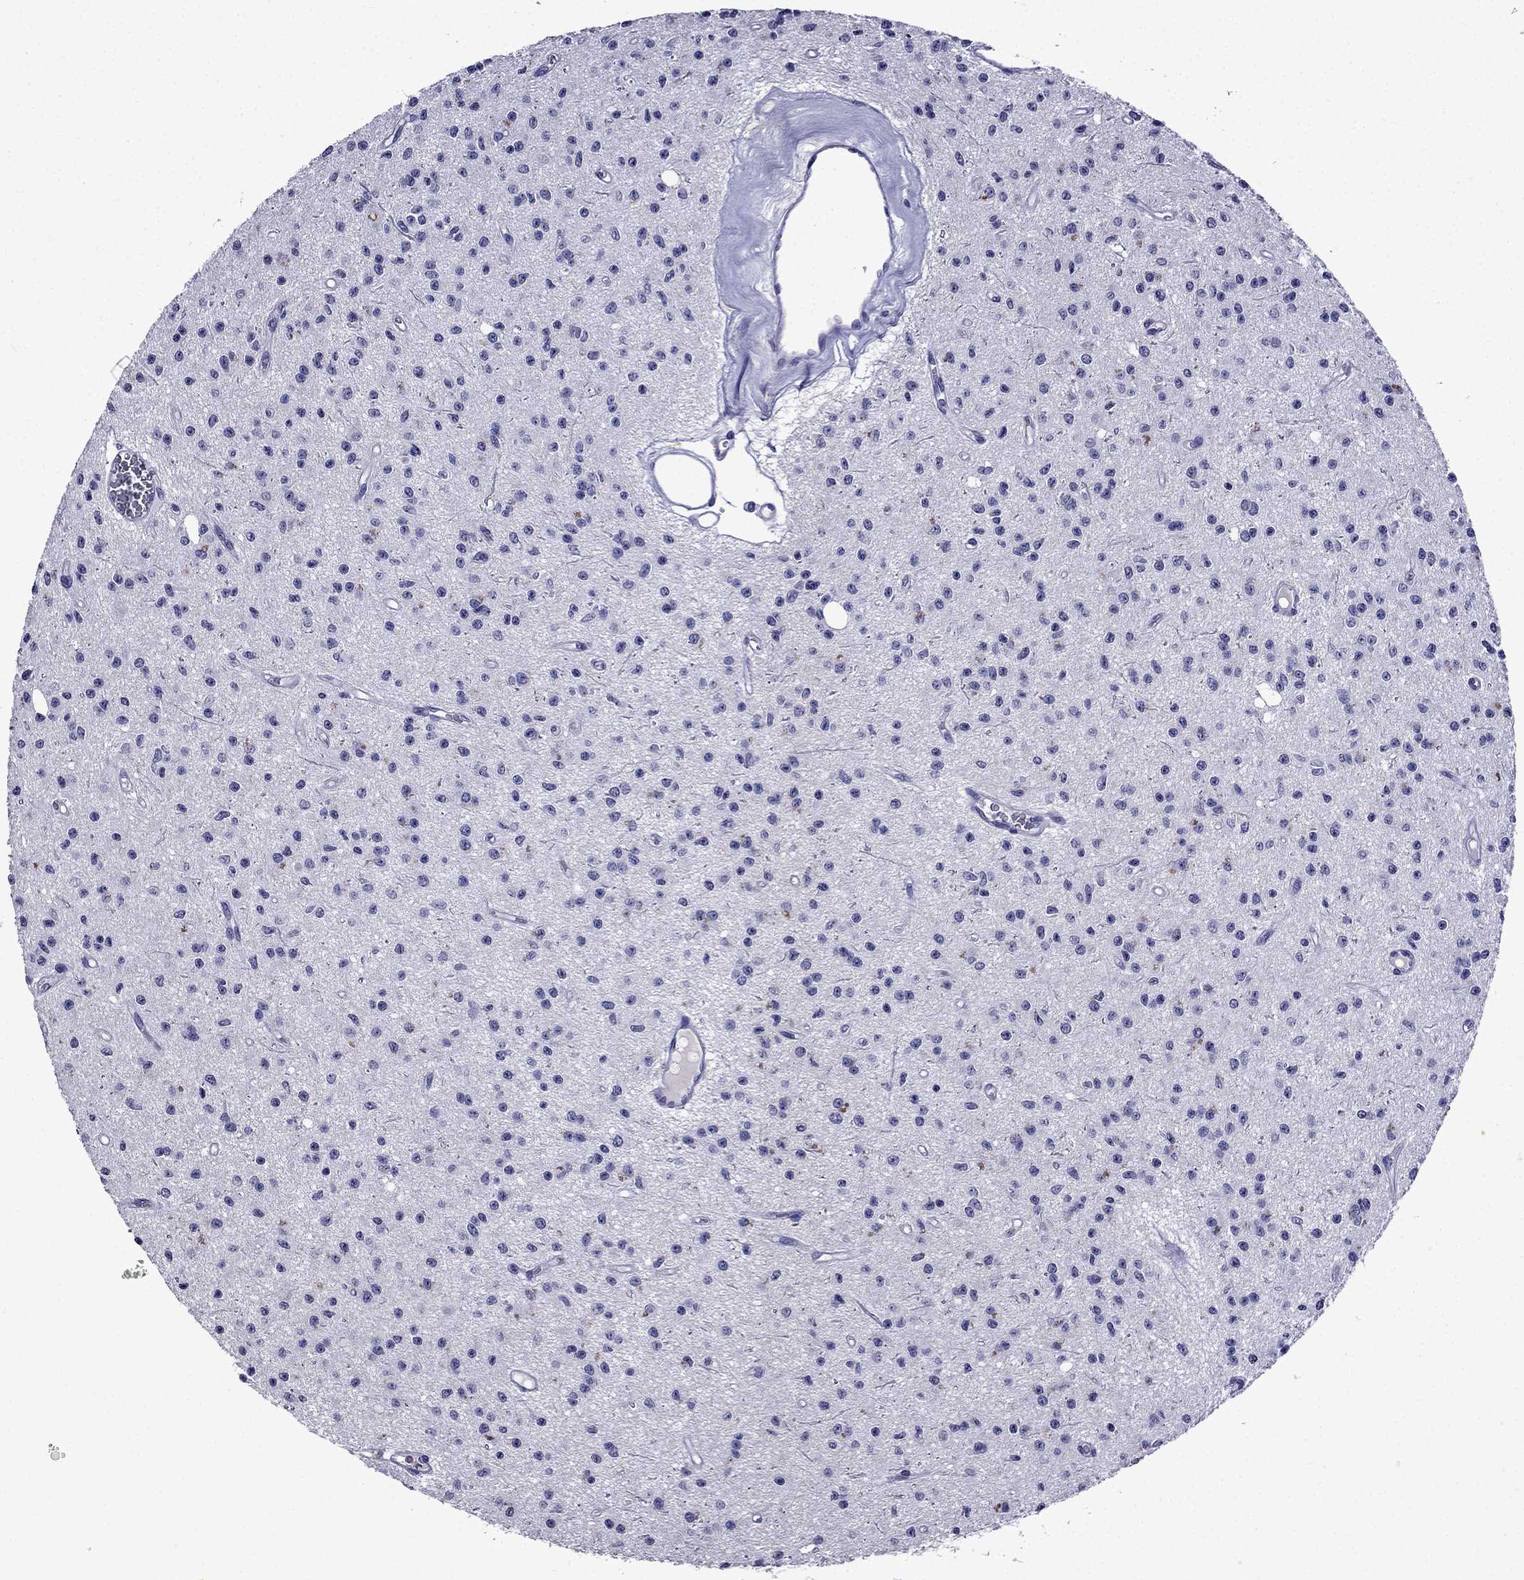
{"staining": {"intensity": "negative", "quantity": "none", "location": "none"}, "tissue": "glioma", "cell_type": "Tumor cells", "image_type": "cancer", "snomed": [{"axis": "morphology", "description": "Glioma, malignant, Low grade"}, {"axis": "topography", "description": "Brain"}], "caption": "Immunohistochemistry (IHC) of malignant low-grade glioma shows no staining in tumor cells.", "gene": "DNAH17", "patient": {"sex": "female", "age": 45}}